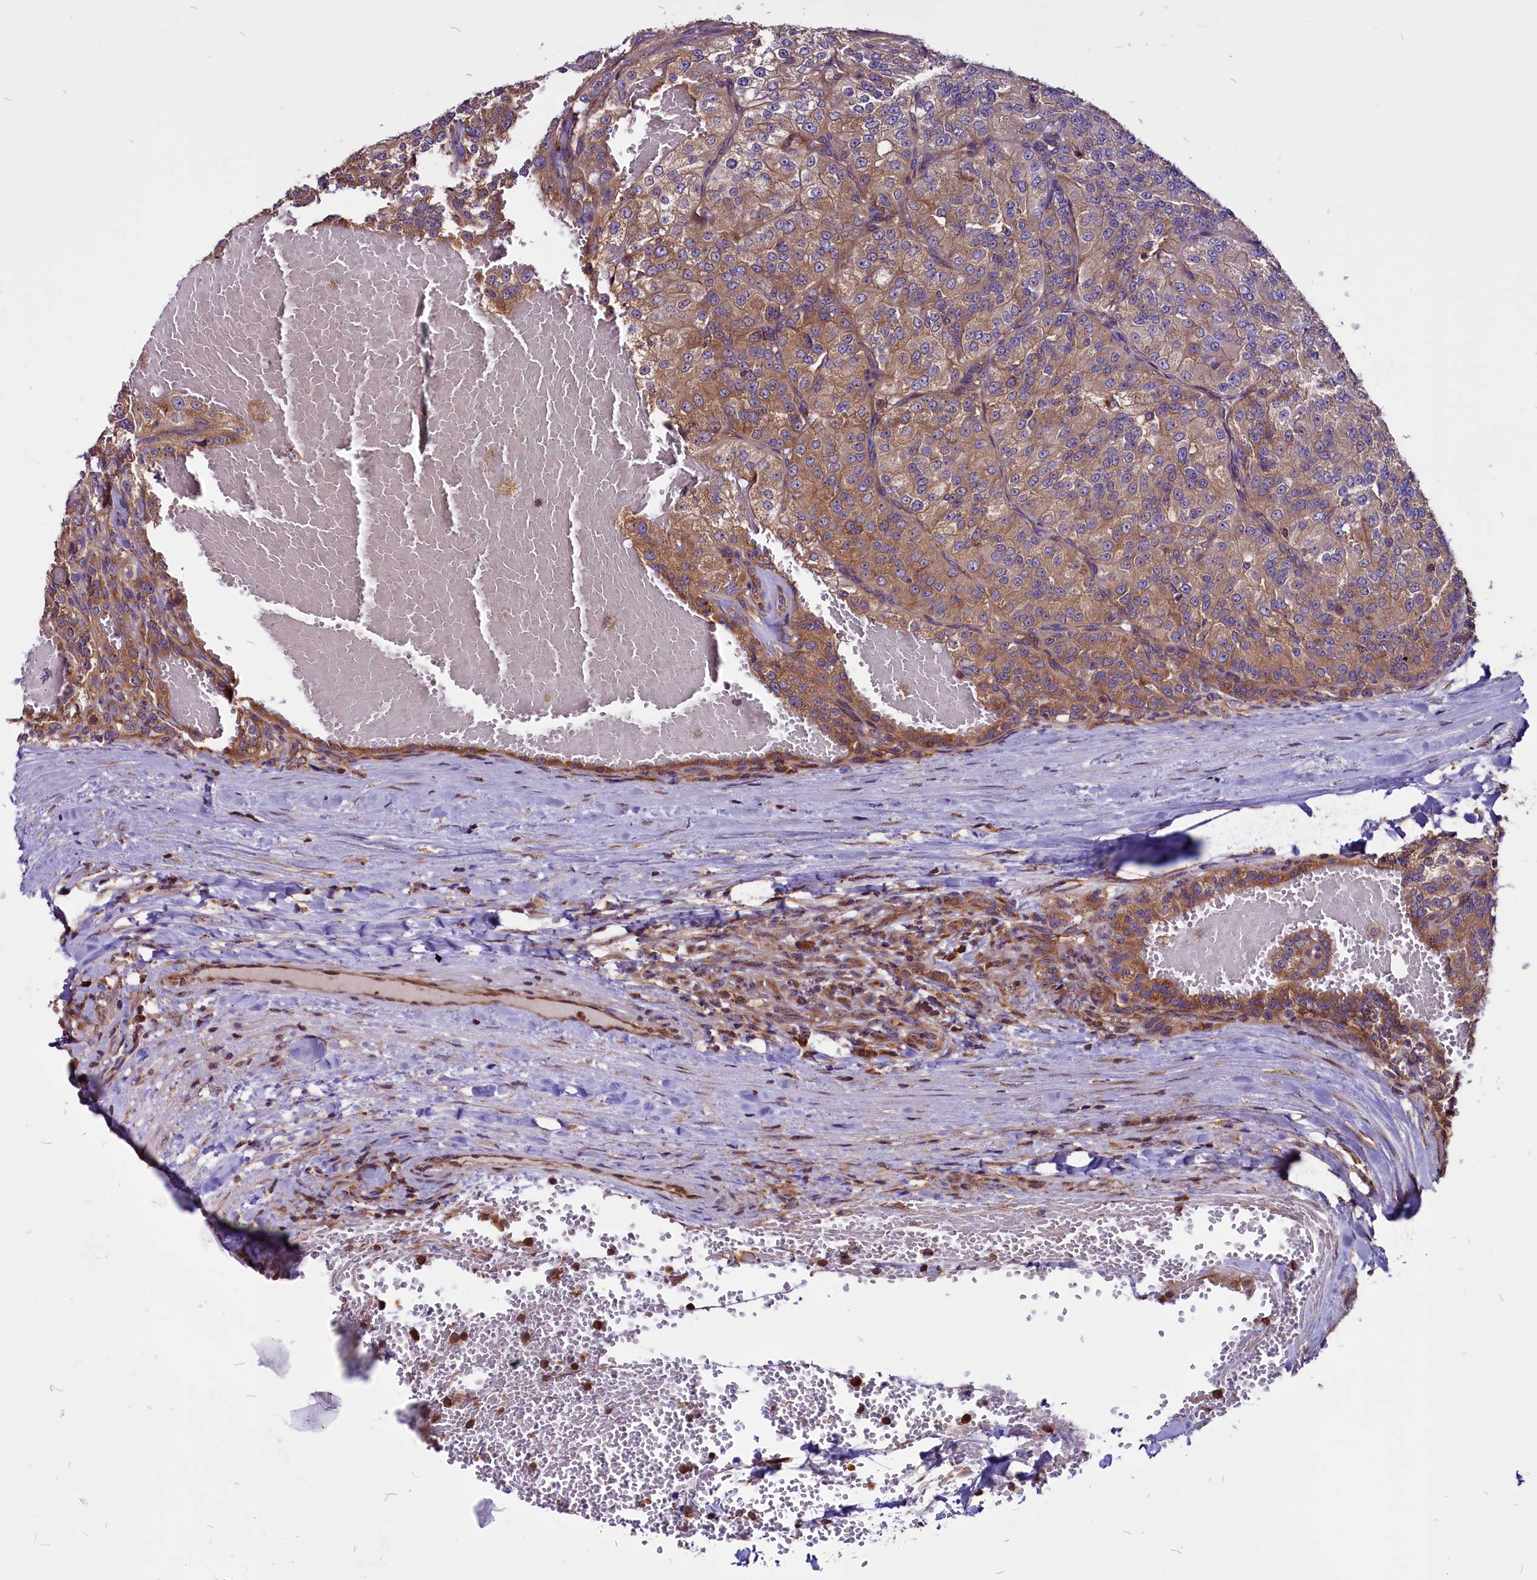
{"staining": {"intensity": "moderate", "quantity": ">75%", "location": "cytoplasmic/membranous"}, "tissue": "renal cancer", "cell_type": "Tumor cells", "image_type": "cancer", "snomed": [{"axis": "morphology", "description": "Adenocarcinoma, NOS"}, {"axis": "topography", "description": "Kidney"}], "caption": "Human renal cancer (adenocarcinoma) stained for a protein (brown) demonstrates moderate cytoplasmic/membranous positive staining in approximately >75% of tumor cells.", "gene": "EIF3G", "patient": {"sex": "female", "age": 63}}